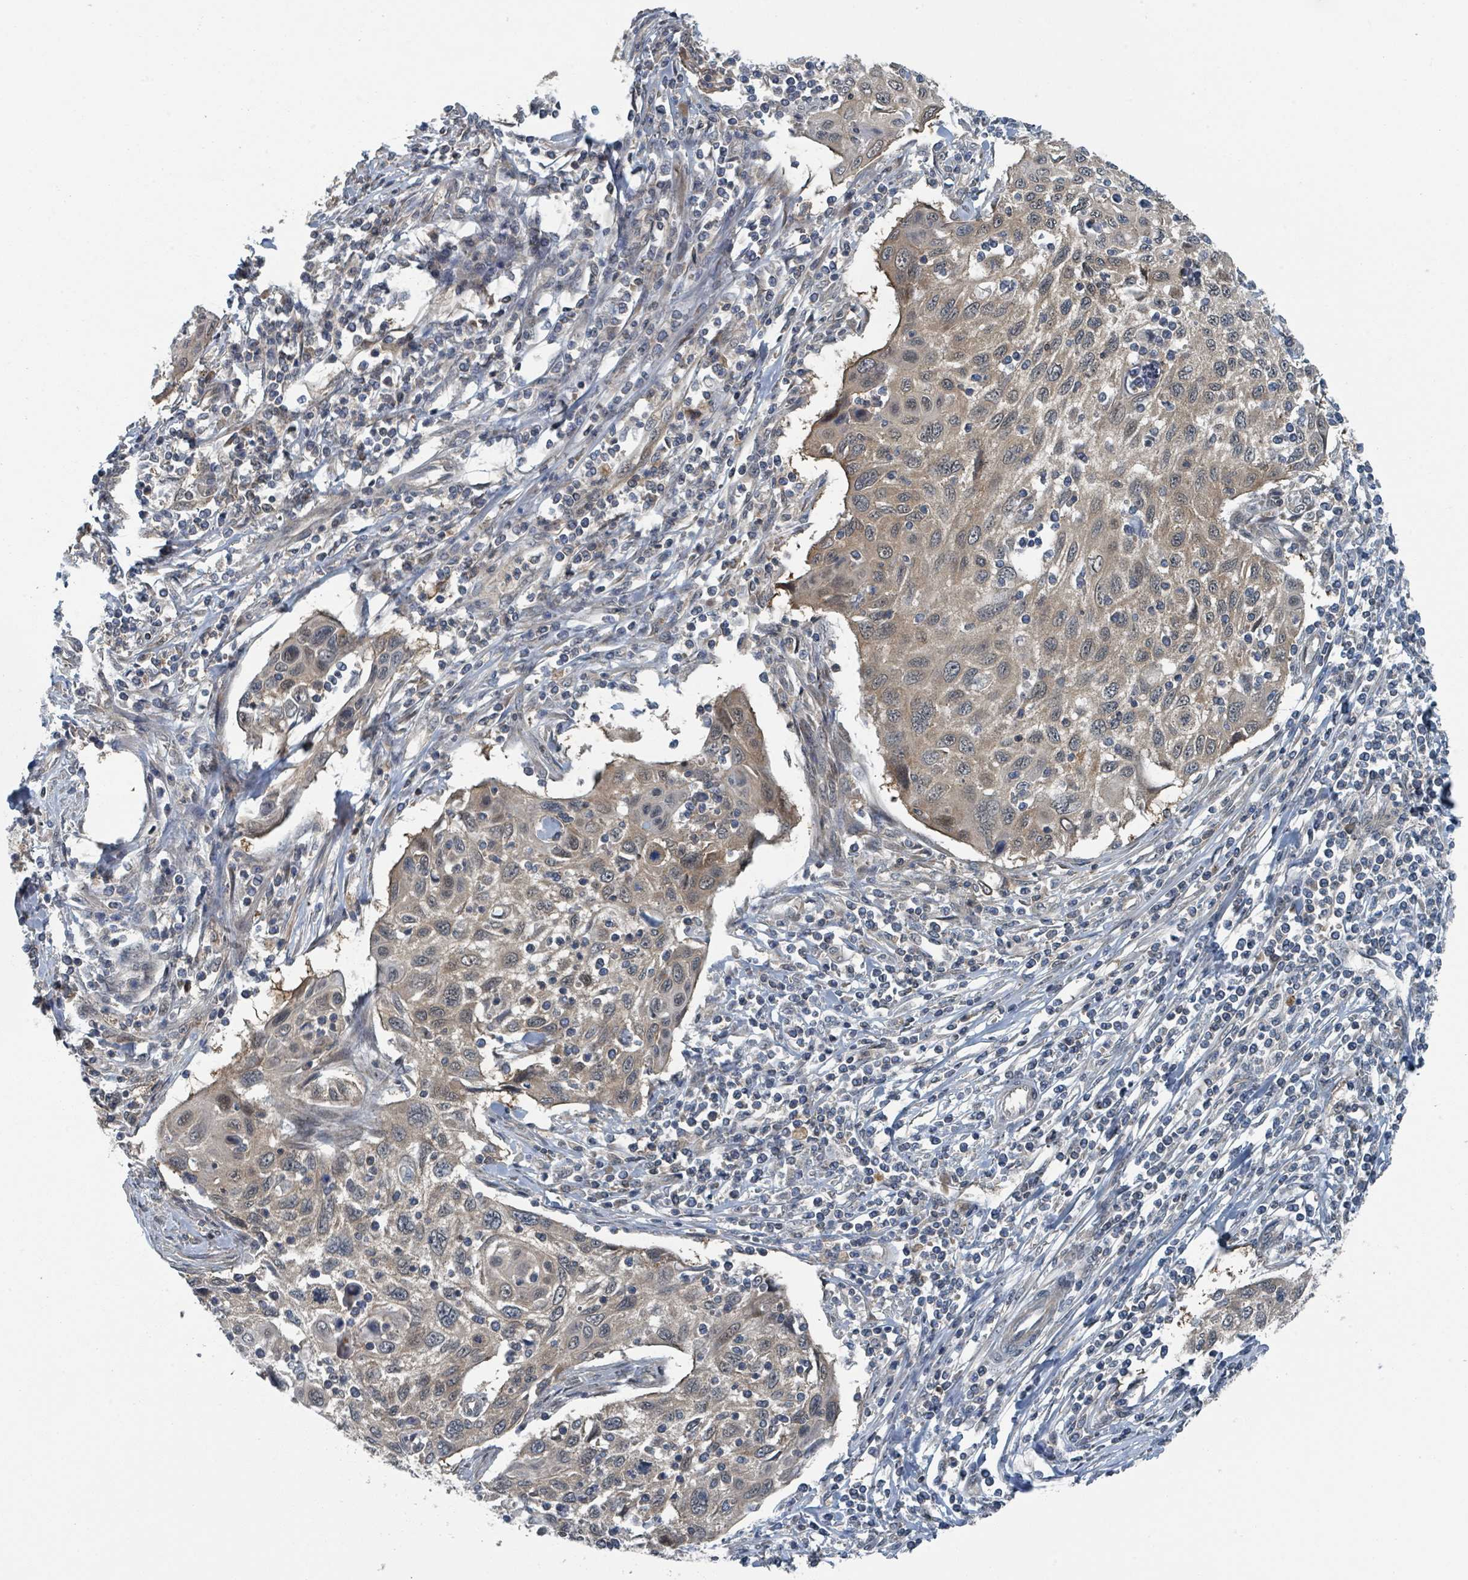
{"staining": {"intensity": "weak", "quantity": ">75%", "location": "cytoplasmic/membranous,nuclear"}, "tissue": "cervical cancer", "cell_type": "Tumor cells", "image_type": "cancer", "snomed": [{"axis": "morphology", "description": "Squamous cell carcinoma, NOS"}, {"axis": "topography", "description": "Cervix"}], "caption": "The photomicrograph shows staining of cervical cancer (squamous cell carcinoma), revealing weak cytoplasmic/membranous and nuclear protein staining (brown color) within tumor cells.", "gene": "GOLGA7", "patient": {"sex": "female", "age": 70}}